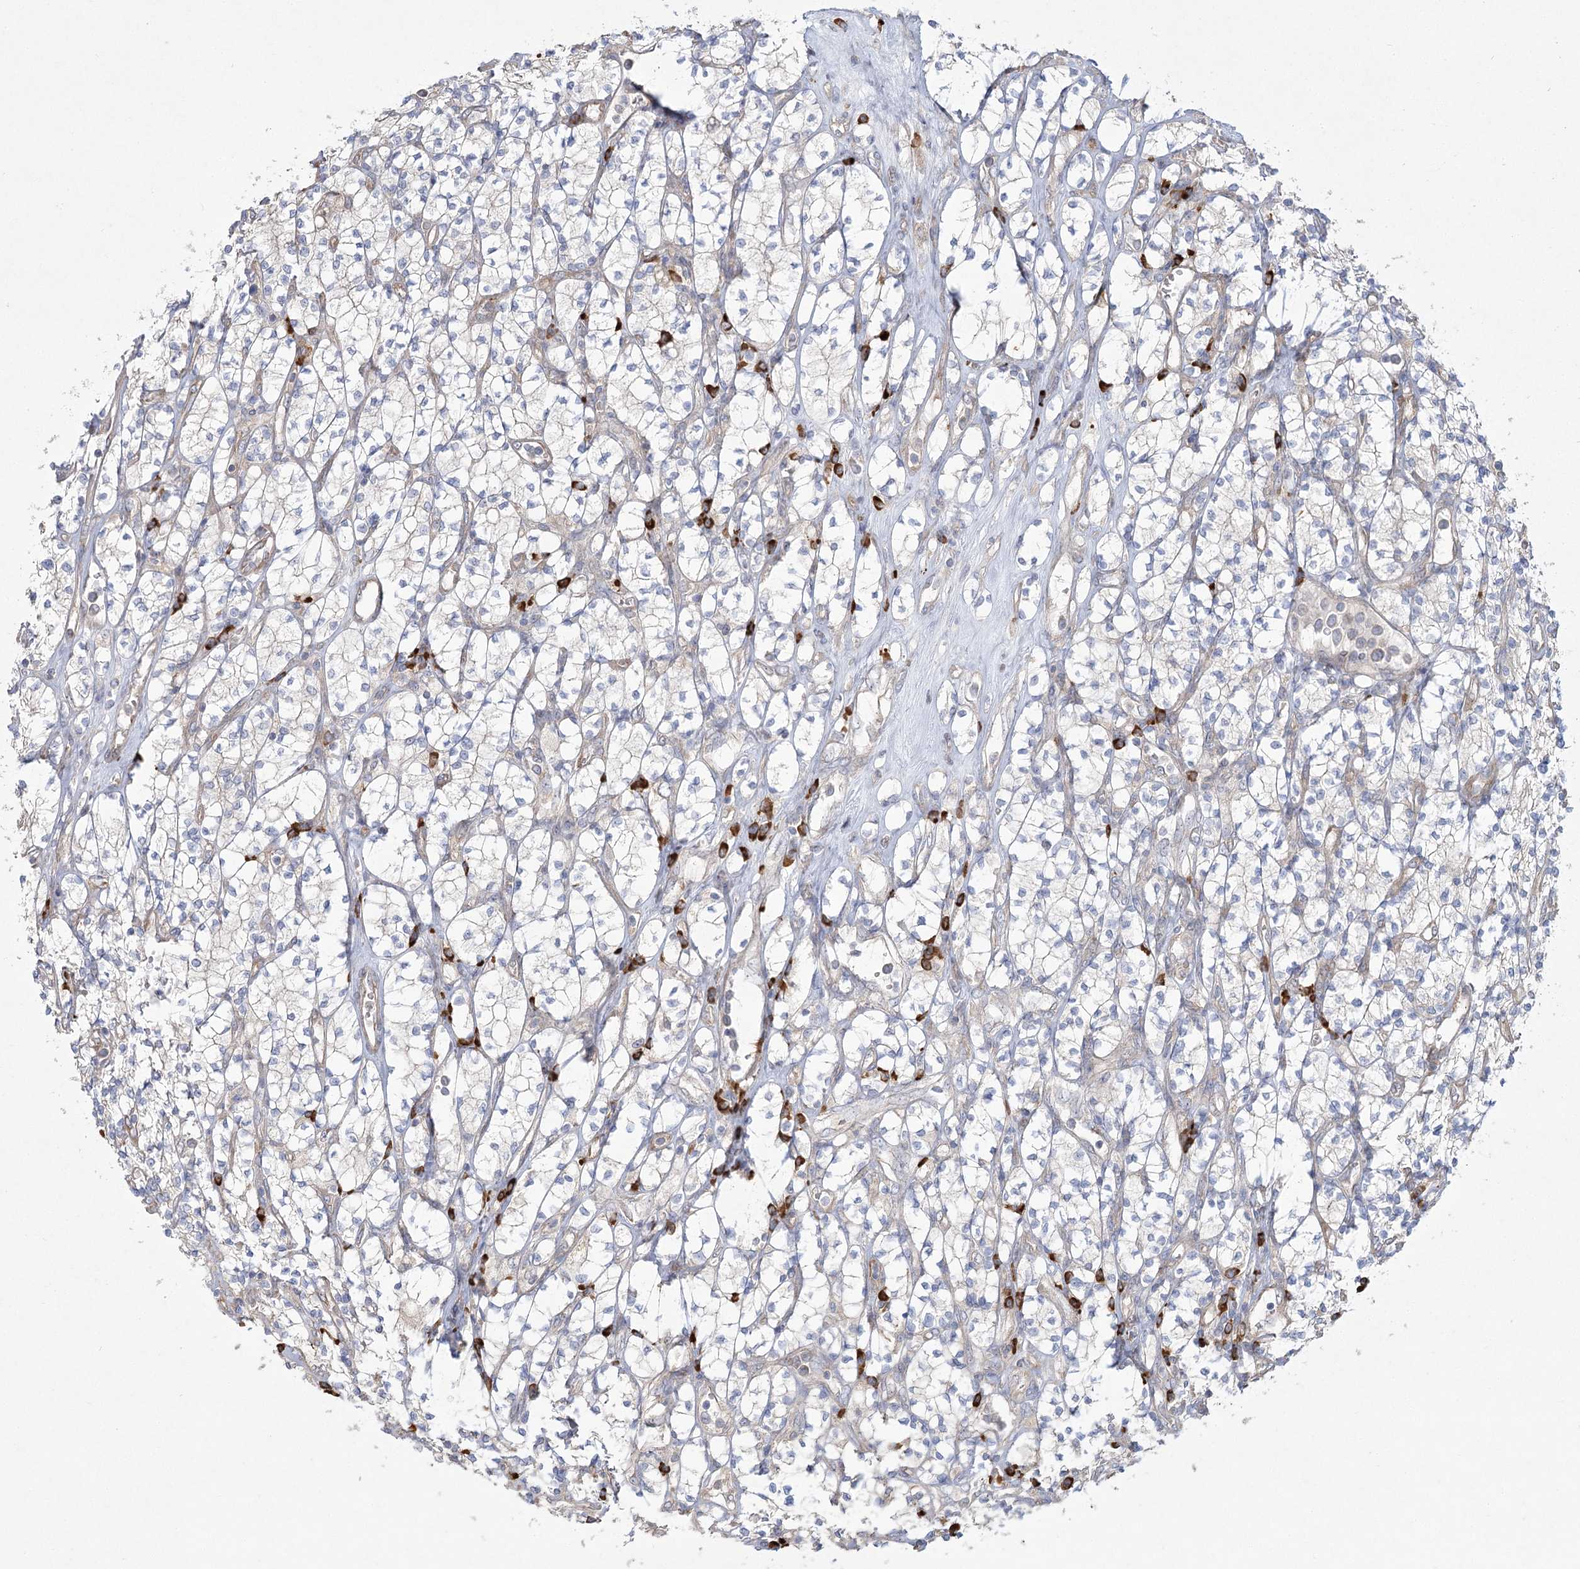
{"staining": {"intensity": "negative", "quantity": "none", "location": "none"}, "tissue": "renal cancer", "cell_type": "Tumor cells", "image_type": "cancer", "snomed": [{"axis": "morphology", "description": "Adenocarcinoma, NOS"}, {"axis": "topography", "description": "Kidney"}], "caption": "Tumor cells show no significant expression in renal cancer (adenocarcinoma).", "gene": "CAMTA1", "patient": {"sex": "male", "age": 77}}